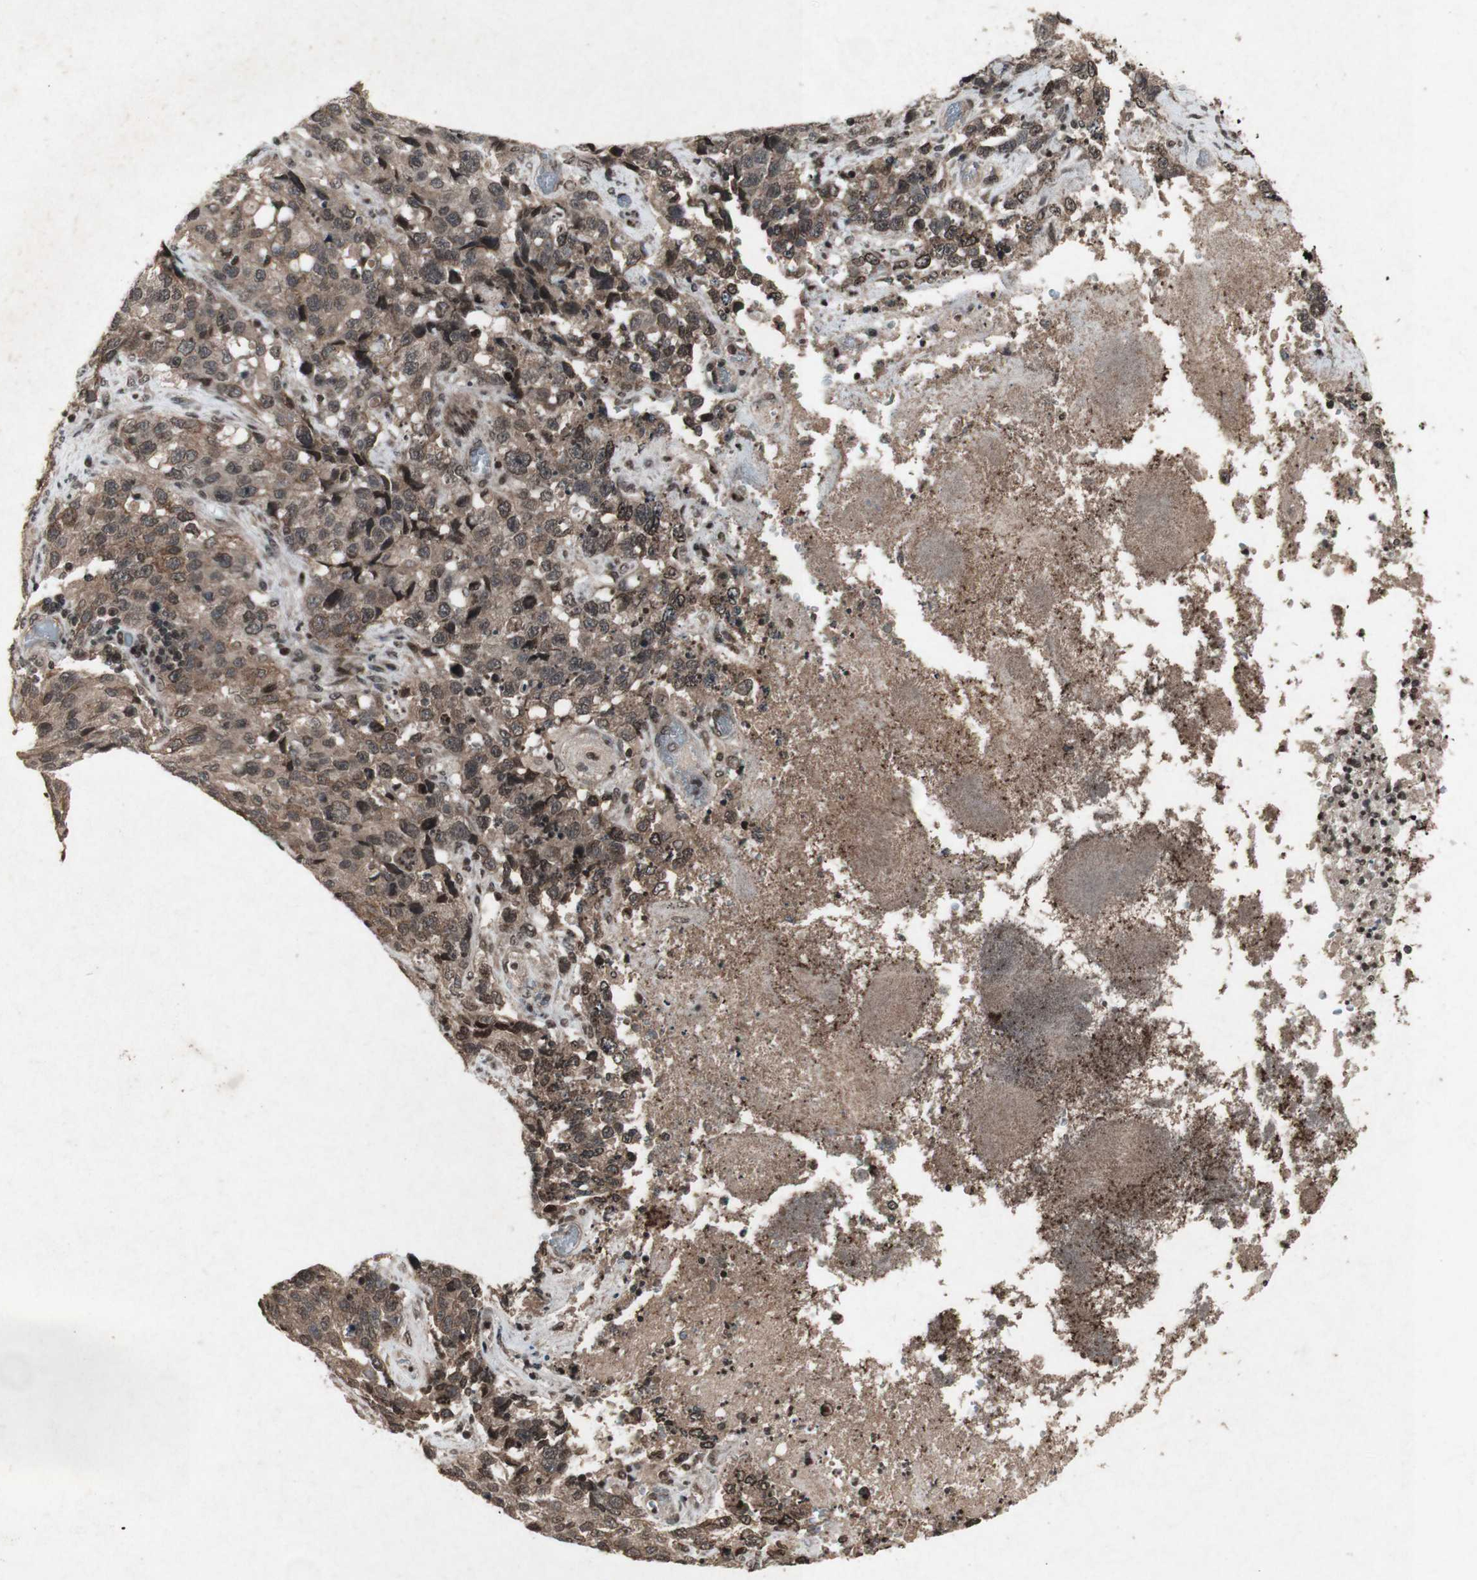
{"staining": {"intensity": "weak", "quantity": ">75%", "location": "cytoplasmic/membranous"}, "tissue": "stomach cancer", "cell_type": "Tumor cells", "image_type": "cancer", "snomed": [{"axis": "morphology", "description": "Normal tissue, NOS"}, {"axis": "morphology", "description": "Adenocarcinoma, NOS"}, {"axis": "topography", "description": "Stomach"}], "caption": "This image demonstrates immunohistochemistry staining of human stomach adenocarcinoma, with low weak cytoplasmic/membranous staining in about >75% of tumor cells.", "gene": "PLXNA1", "patient": {"sex": "male", "age": 48}}